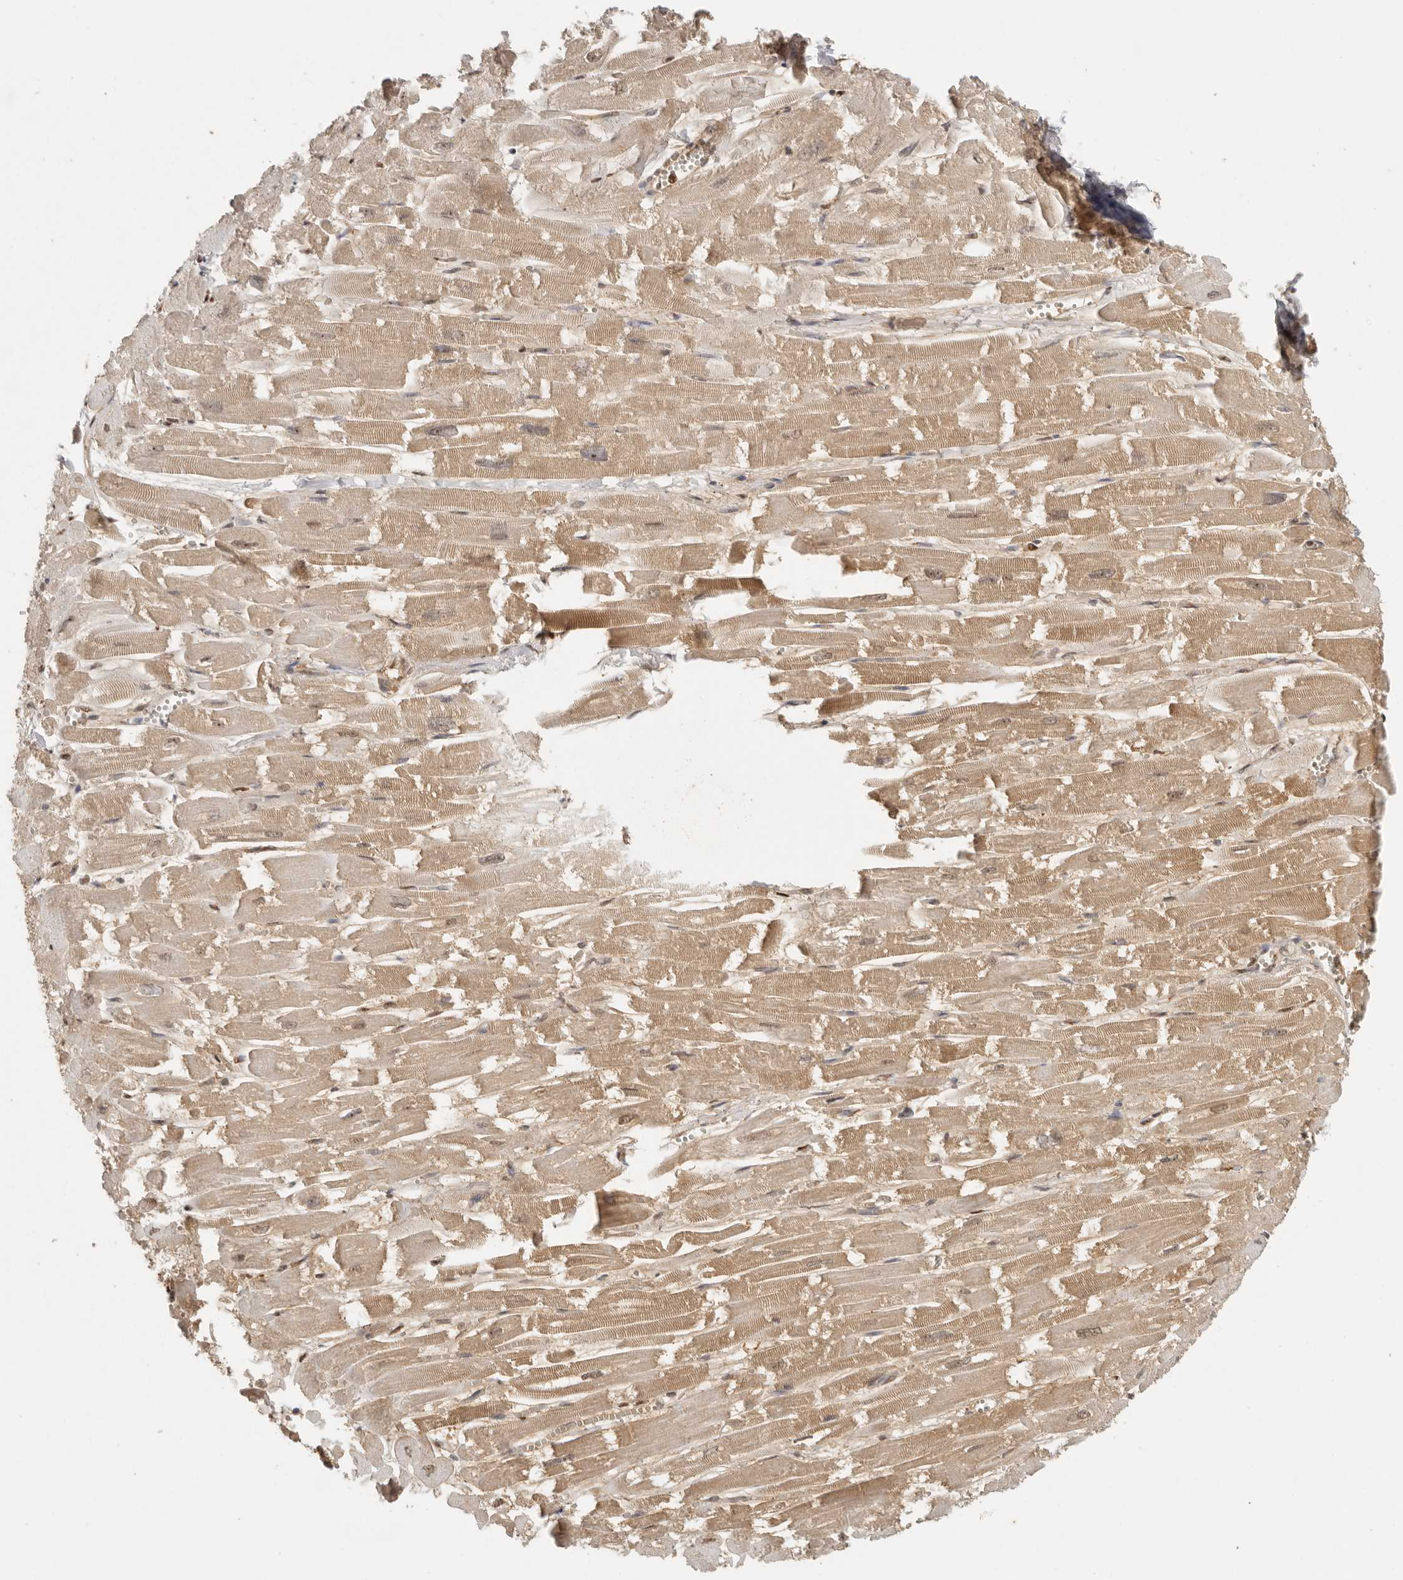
{"staining": {"intensity": "moderate", "quantity": "25%-75%", "location": "cytoplasmic/membranous,nuclear"}, "tissue": "heart muscle", "cell_type": "Cardiomyocytes", "image_type": "normal", "snomed": [{"axis": "morphology", "description": "Normal tissue, NOS"}, {"axis": "topography", "description": "Heart"}], "caption": "Immunohistochemical staining of benign human heart muscle displays moderate cytoplasmic/membranous,nuclear protein expression in about 25%-75% of cardiomyocytes. (DAB (3,3'-diaminobenzidine) IHC, brown staining for protein, blue staining for nuclei).", "gene": "PSMA5", "patient": {"sex": "male", "age": 54}}